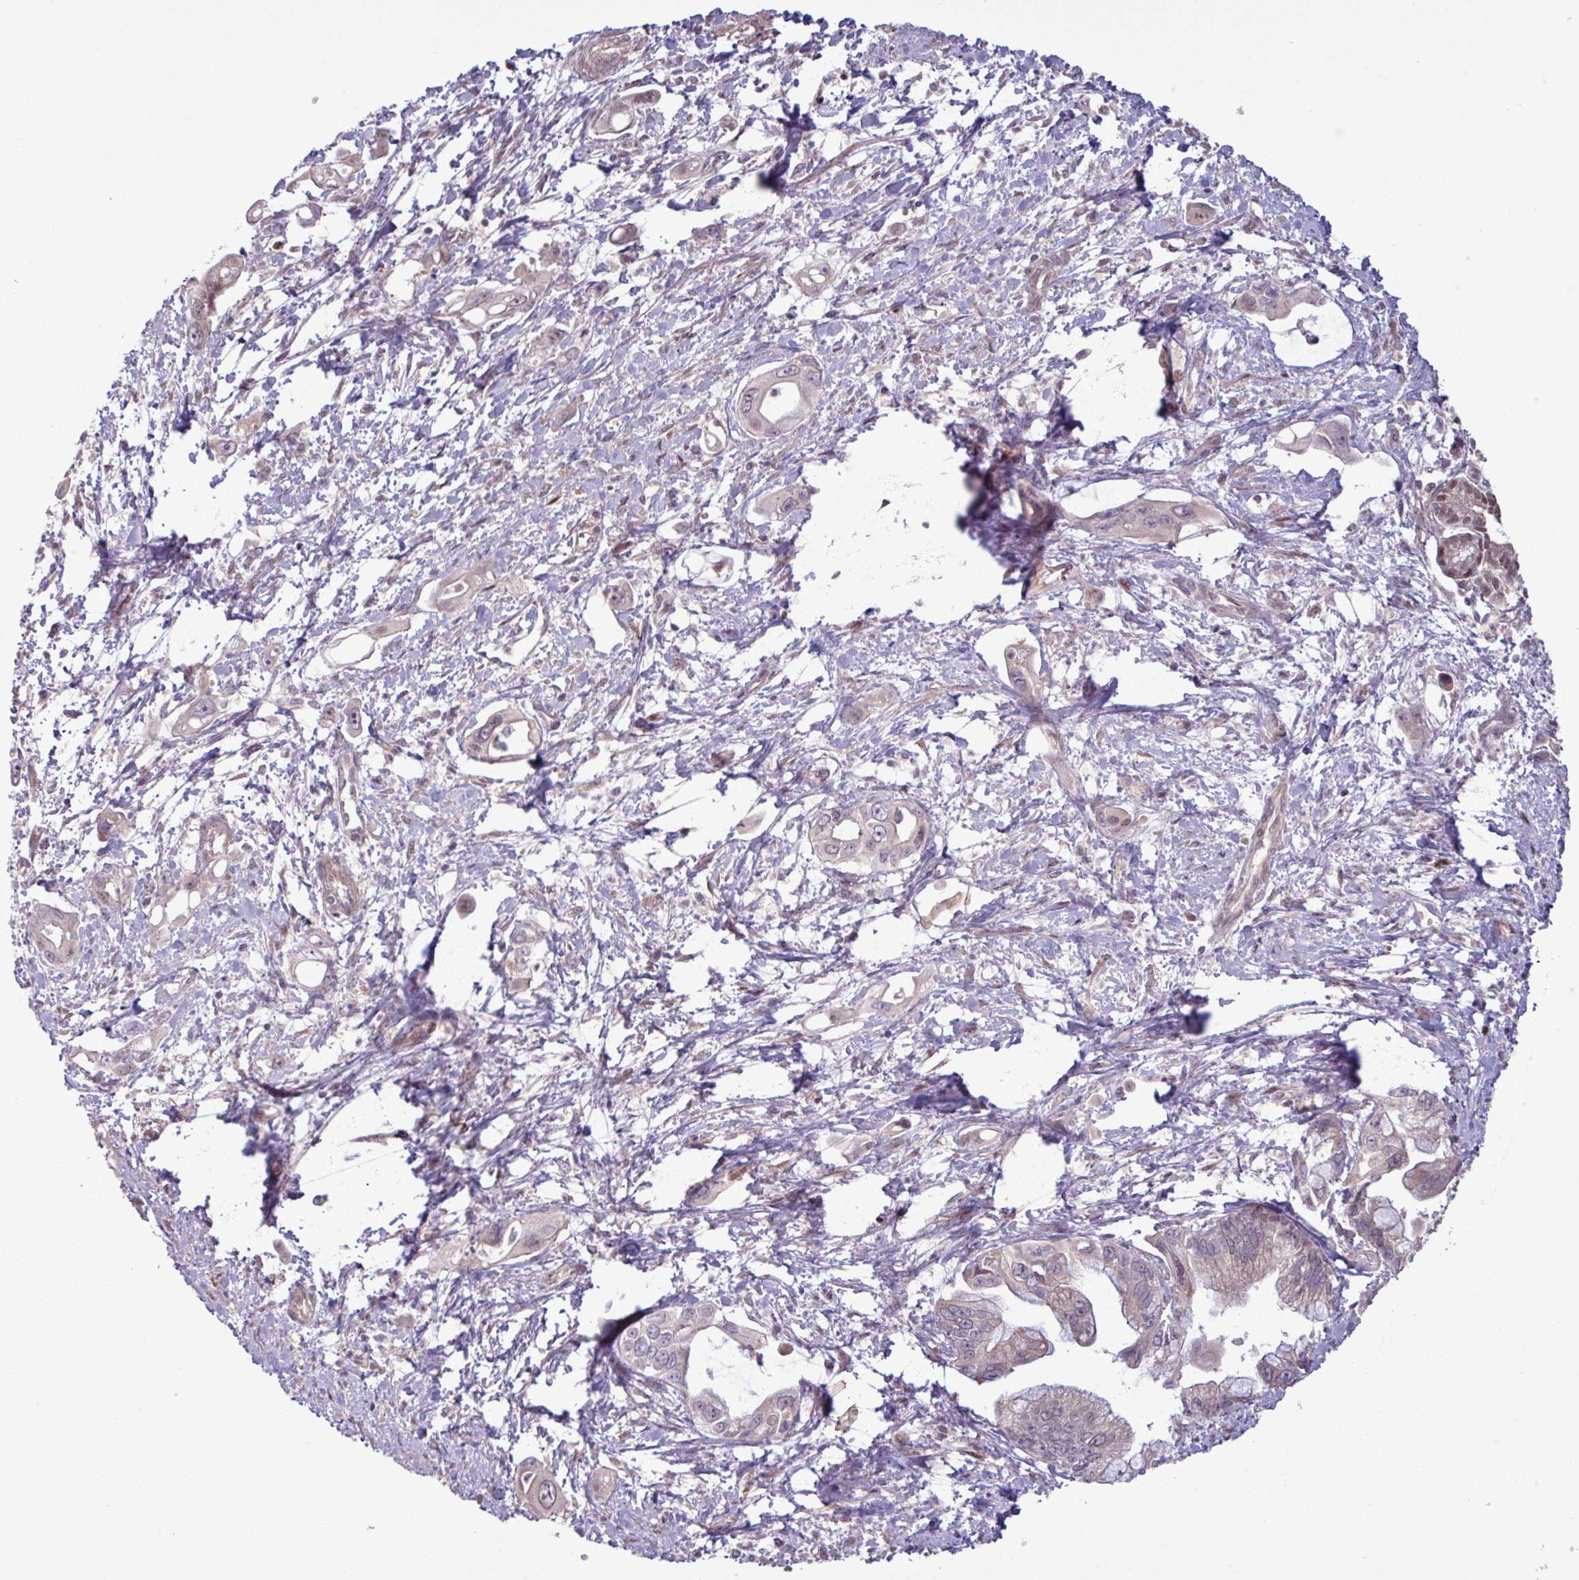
{"staining": {"intensity": "weak", "quantity": "<25%", "location": "nuclear"}, "tissue": "pancreatic cancer", "cell_type": "Tumor cells", "image_type": "cancer", "snomed": [{"axis": "morphology", "description": "Adenocarcinoma, NOS"}, {"axis": "topography", "description": "Pancreas"}], "caption": "IHC micrograph of human adenocarcinoma (pancreatic) stained for a protein (brown), which demonstrates no staining in tumor cells. (Stains: DAB immunohistochemistry (IHC) with hematoxylin counter stain, Microscopy: brightfield microscopy at high magnification).", "gene": "PDPR", "patient": {"sex": "male", "age": 61}}